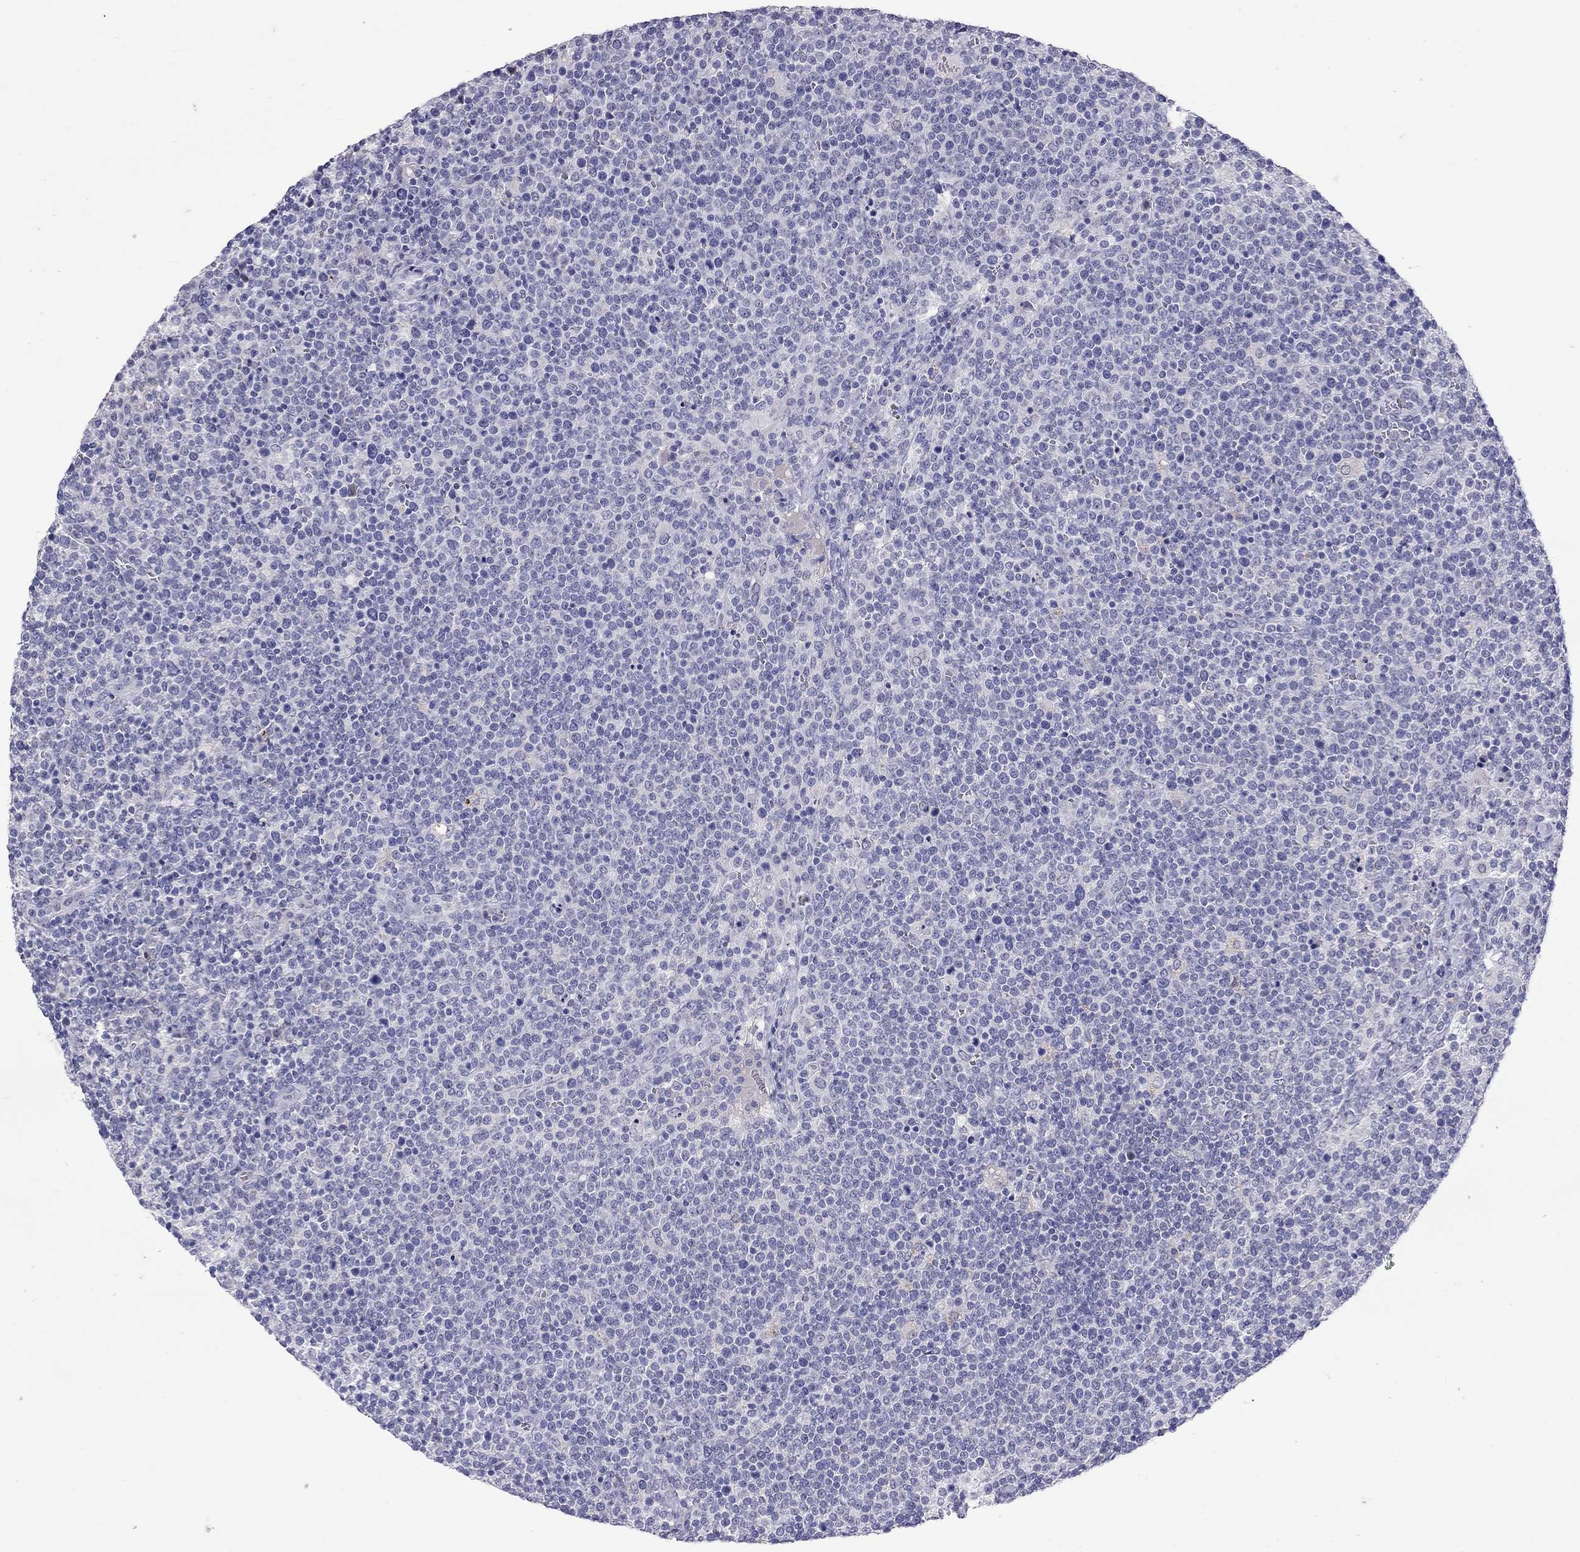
{"staining": {"intensity": "negative", "quantity": "none", "location": "none"}, "tissue": "lymphoma", "cell_type": "Tumor cells", "image_type": "cancer", "snomed": [{"axis": "morphology", "description": "Malignant lymphoma, non-Hodgkin's type, High grade"}, {"axis": "topography", "description": "Lymph node"}], "caption": "The image displays no significant positivity in tumor cells of malignant lymphoma, non-Hodgkin's type (high-grade).", "gene": "SLAMF1", "patient": {"sex": "male", "age": 61}}